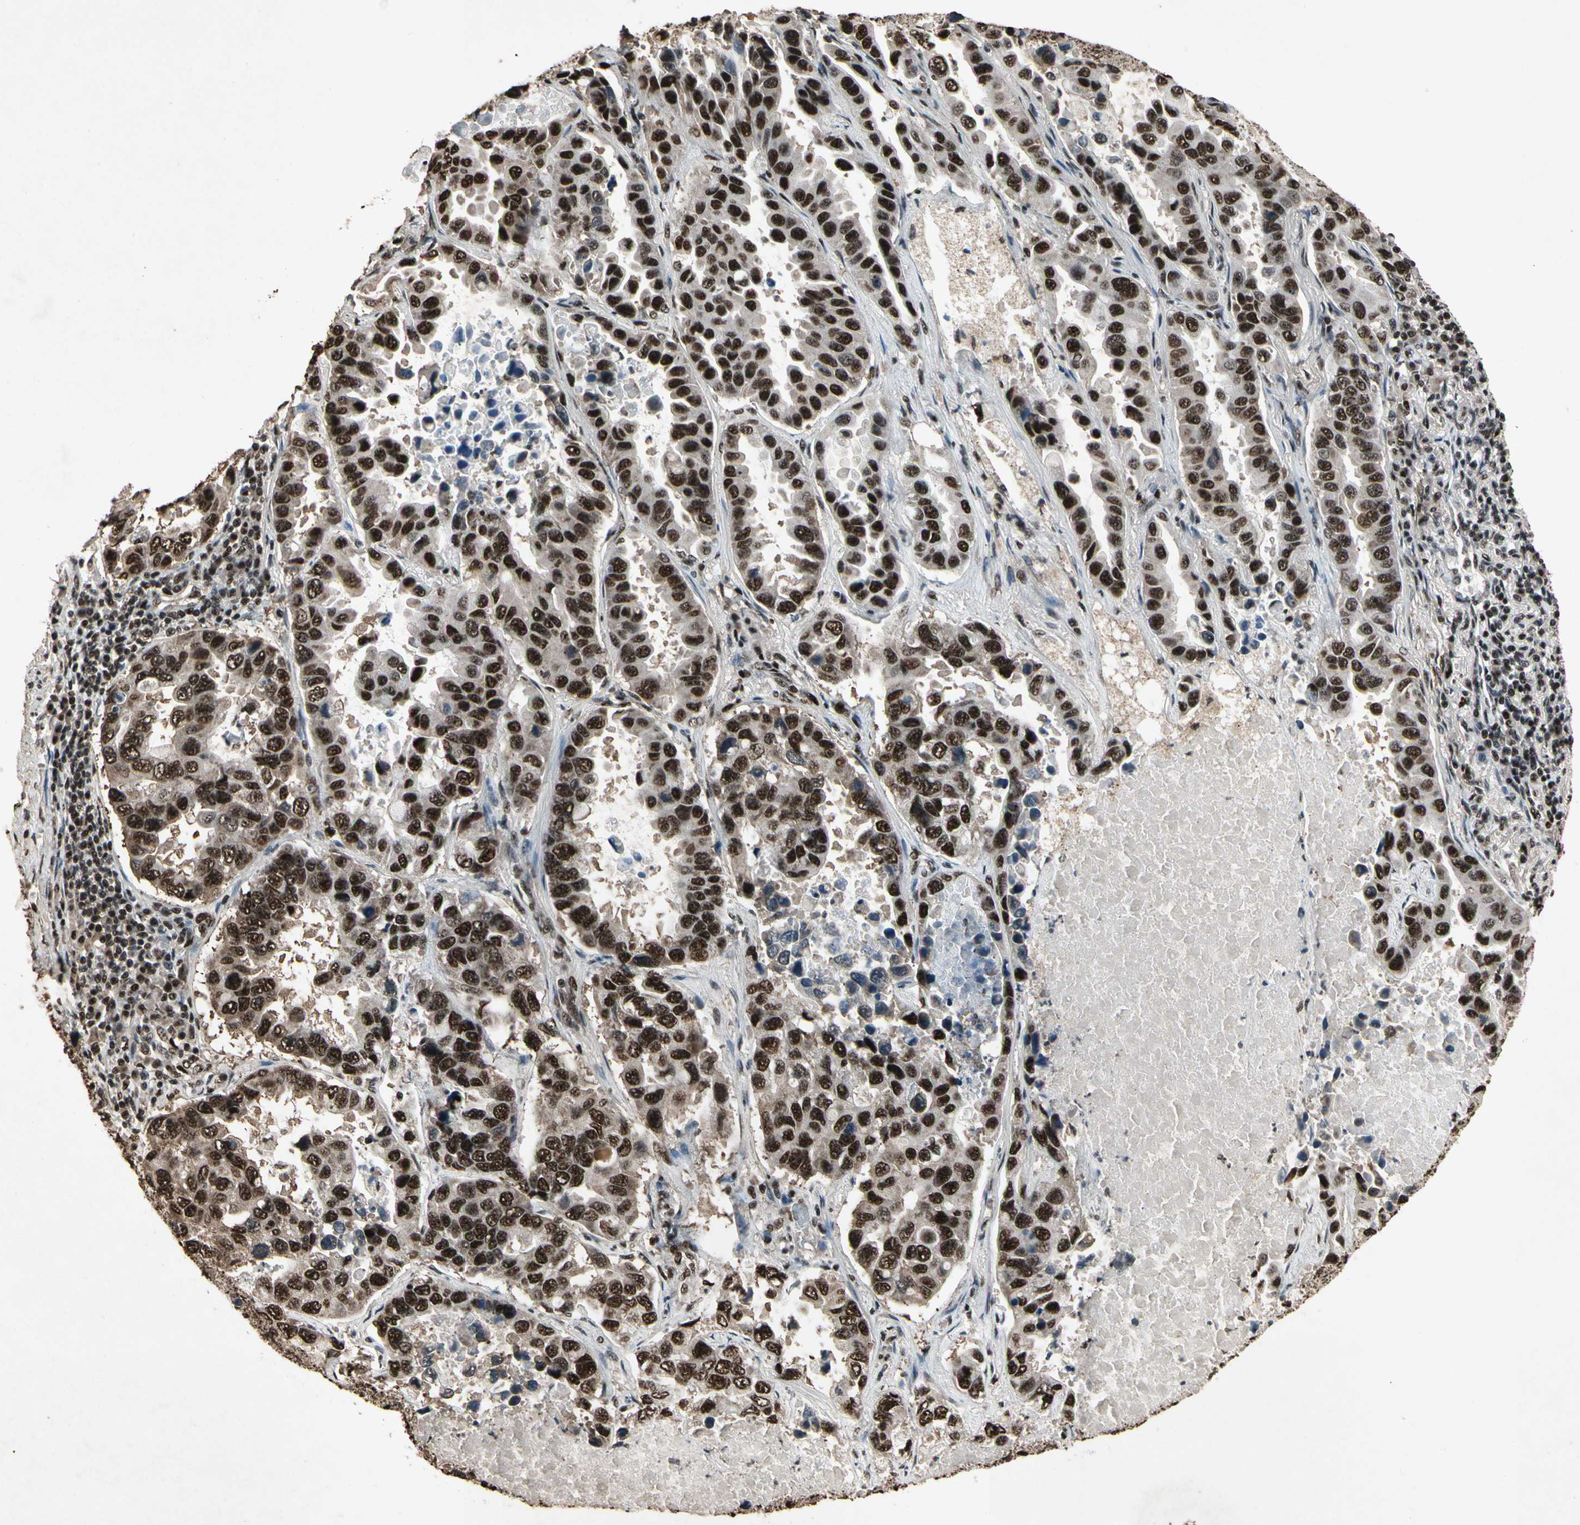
{"staining": {"intensity": "strong", "quantity": ">75%", "location": "nuclear"}, "tissue": "lung cancer", "cell_type": "Tumor cells", "image_type": "cancer", "snomed": [{"axis": "morphology", "description": "Adenocarcinoma, NOS"}, {"axis": "topography", "description": "Lung"}], "caption": "The photomicrograph exhibits staining of adenocarcinoma (lung), revealing strong nuclear protein staining (brown color) within tumor cells. (DAB (3,3'-diaminobenzidine) = brown stain, brightfield microscopy at high magnification).", "gene": "TBX2", "patient": {"sex": "male", "age": 64}}